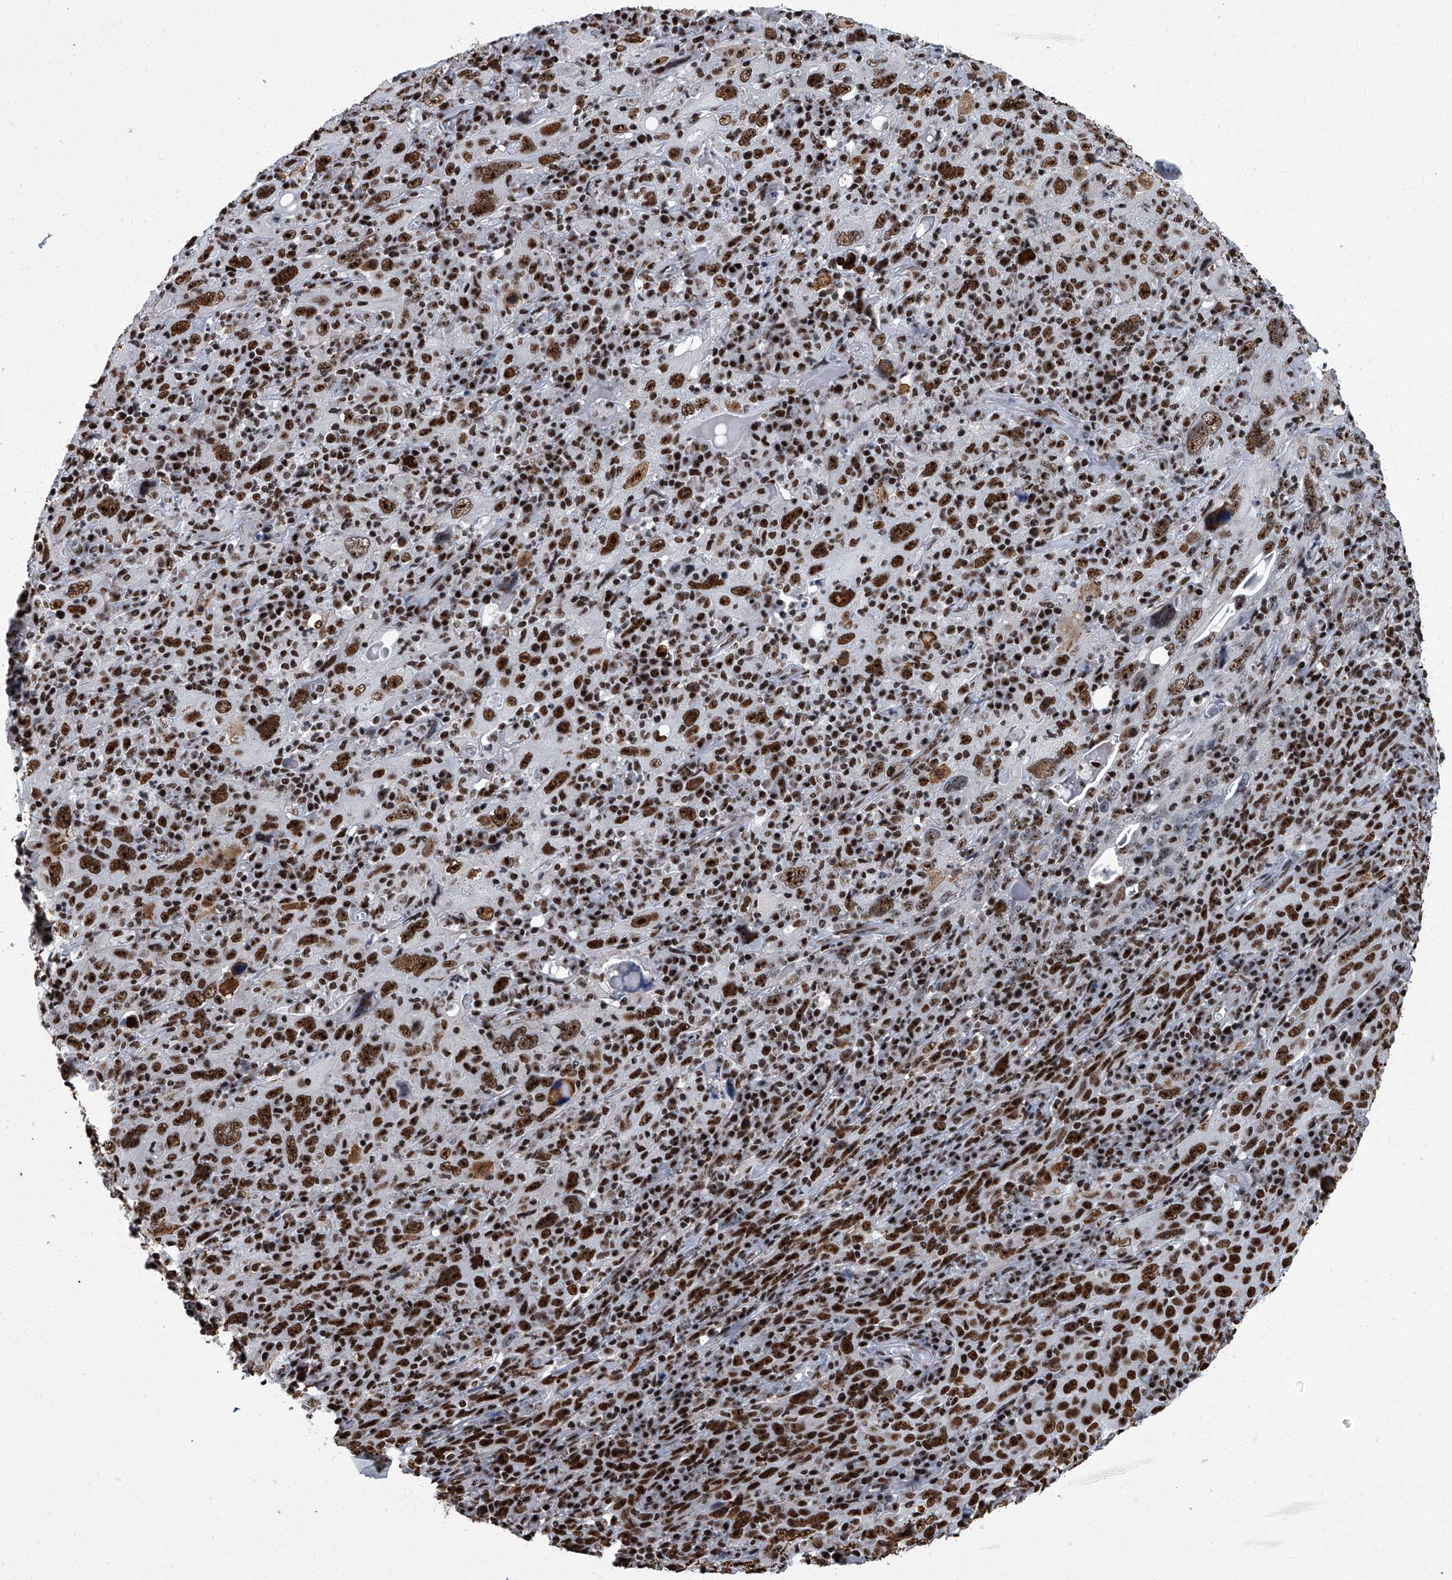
{"staining": {"intensity": "strong", "quantity": ">75%", "location": "nuclear"}, "tissue": "cervical cancer", "cell_type": "Tumor cells", "image_type": "cancer", "snomed": [{"axis": "morphology", "description": "Squamous cell carcinoma, NOS"}, {"axis": "topography", "description": "Cervix"}], "caption": "This is an image of immunohistochemistry staining of cervical cancer (squamous cell carcinoma), which shows strong staining in the nuclear of tumor cells.", "gene": "ZNF518B", "patient": {"sex": "female", "age": 46}}